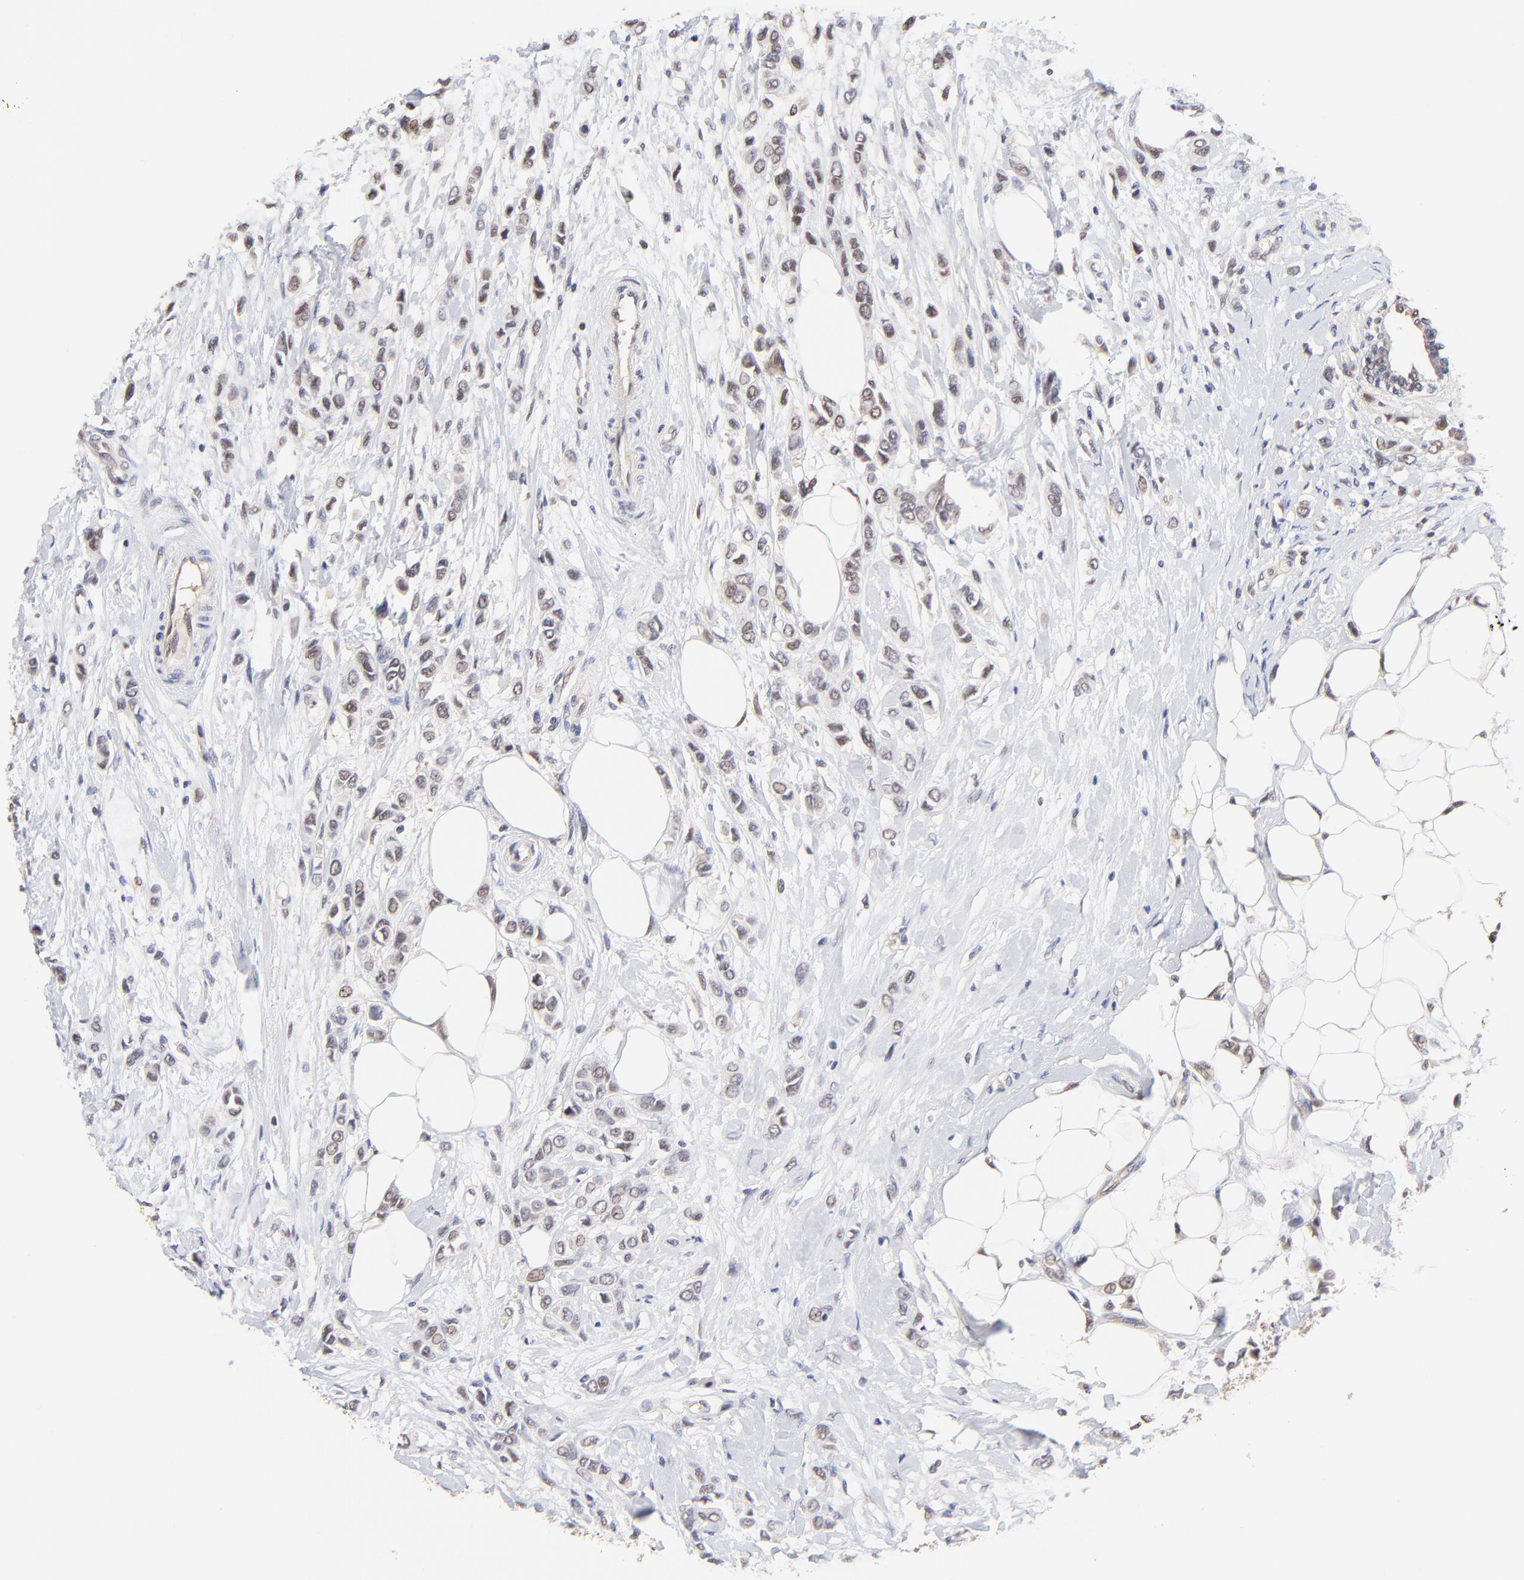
{"staining": {"intensity": "weak", "quantity": "<25%", "location": "nuclear"}, "tissue": "breast cancer", "cell_type": "Tumor cells", "image_type": "cancer", "snomed": [{"axis": "morphology", "description": "Lobular carcinoma"}, {"axis": "topography", "description": "Breast"}], "caption": "IHC micrograph of lobular carcinoma (breast) stained for a protein (brown), which demonstrates no staining in tumor cells.", "gene": "PSMC4", "patient": {"sex": "female", "age": 51}}